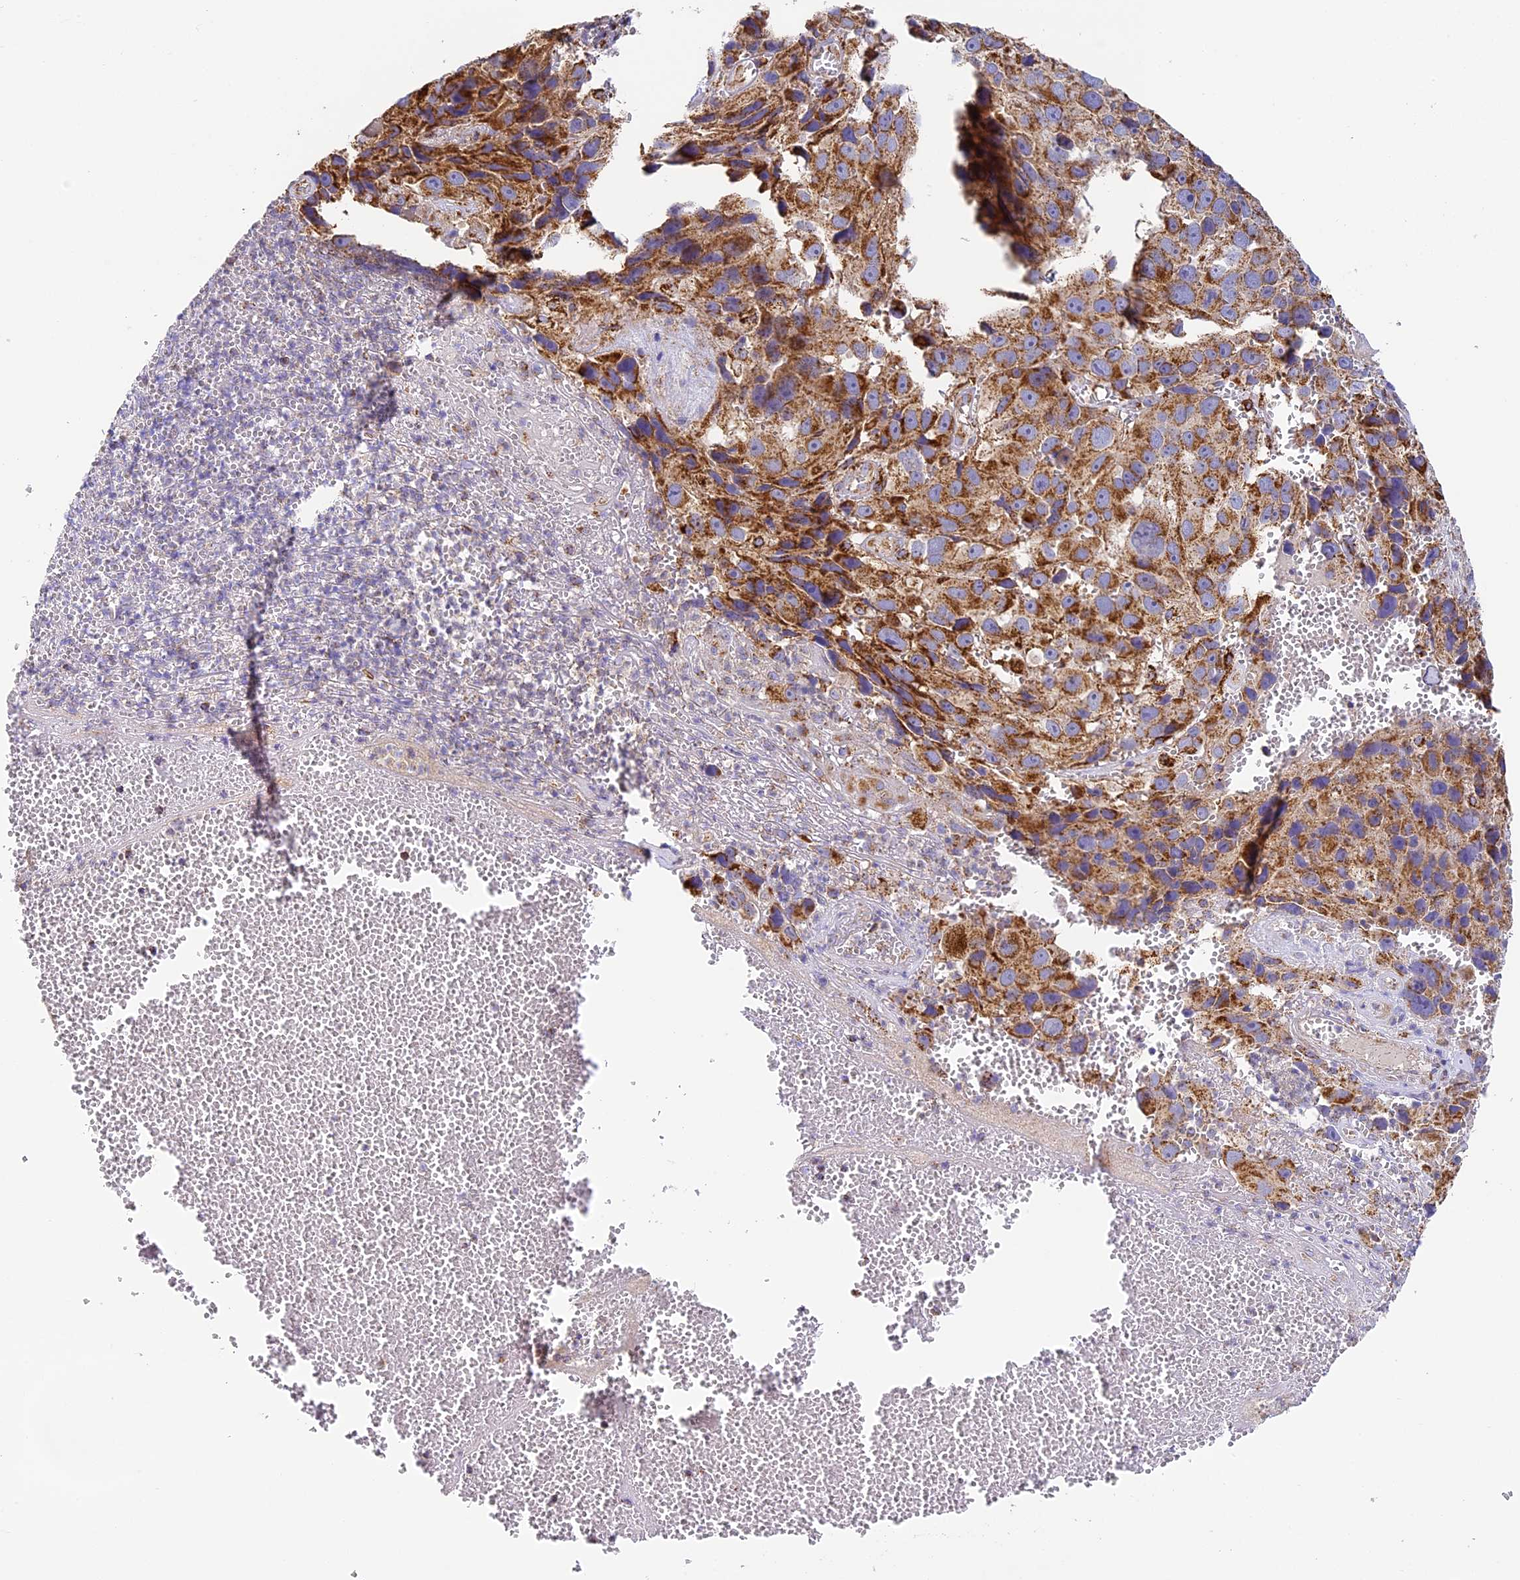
{"staining": {"intensity": "moderate", "quantity": ">75%", "location": "cytoplasmic/membranous"}, "tissue": "melanoma", "cell_type": "Tumor cells", "image_type": "cancer", "snomed": [{"axis": "morphology", "description": "Malignant melanoma, NOS"}, {"axis": "topography", "description": "Skin"}], "caption": "Malignant melanoma stained for a protein (brown) reveals moderate cytoplasmic/membranous positive expression in about >75% of tumor cells.", "gene": "STK17A", "patient": {"sex": "male", "age": 84}}